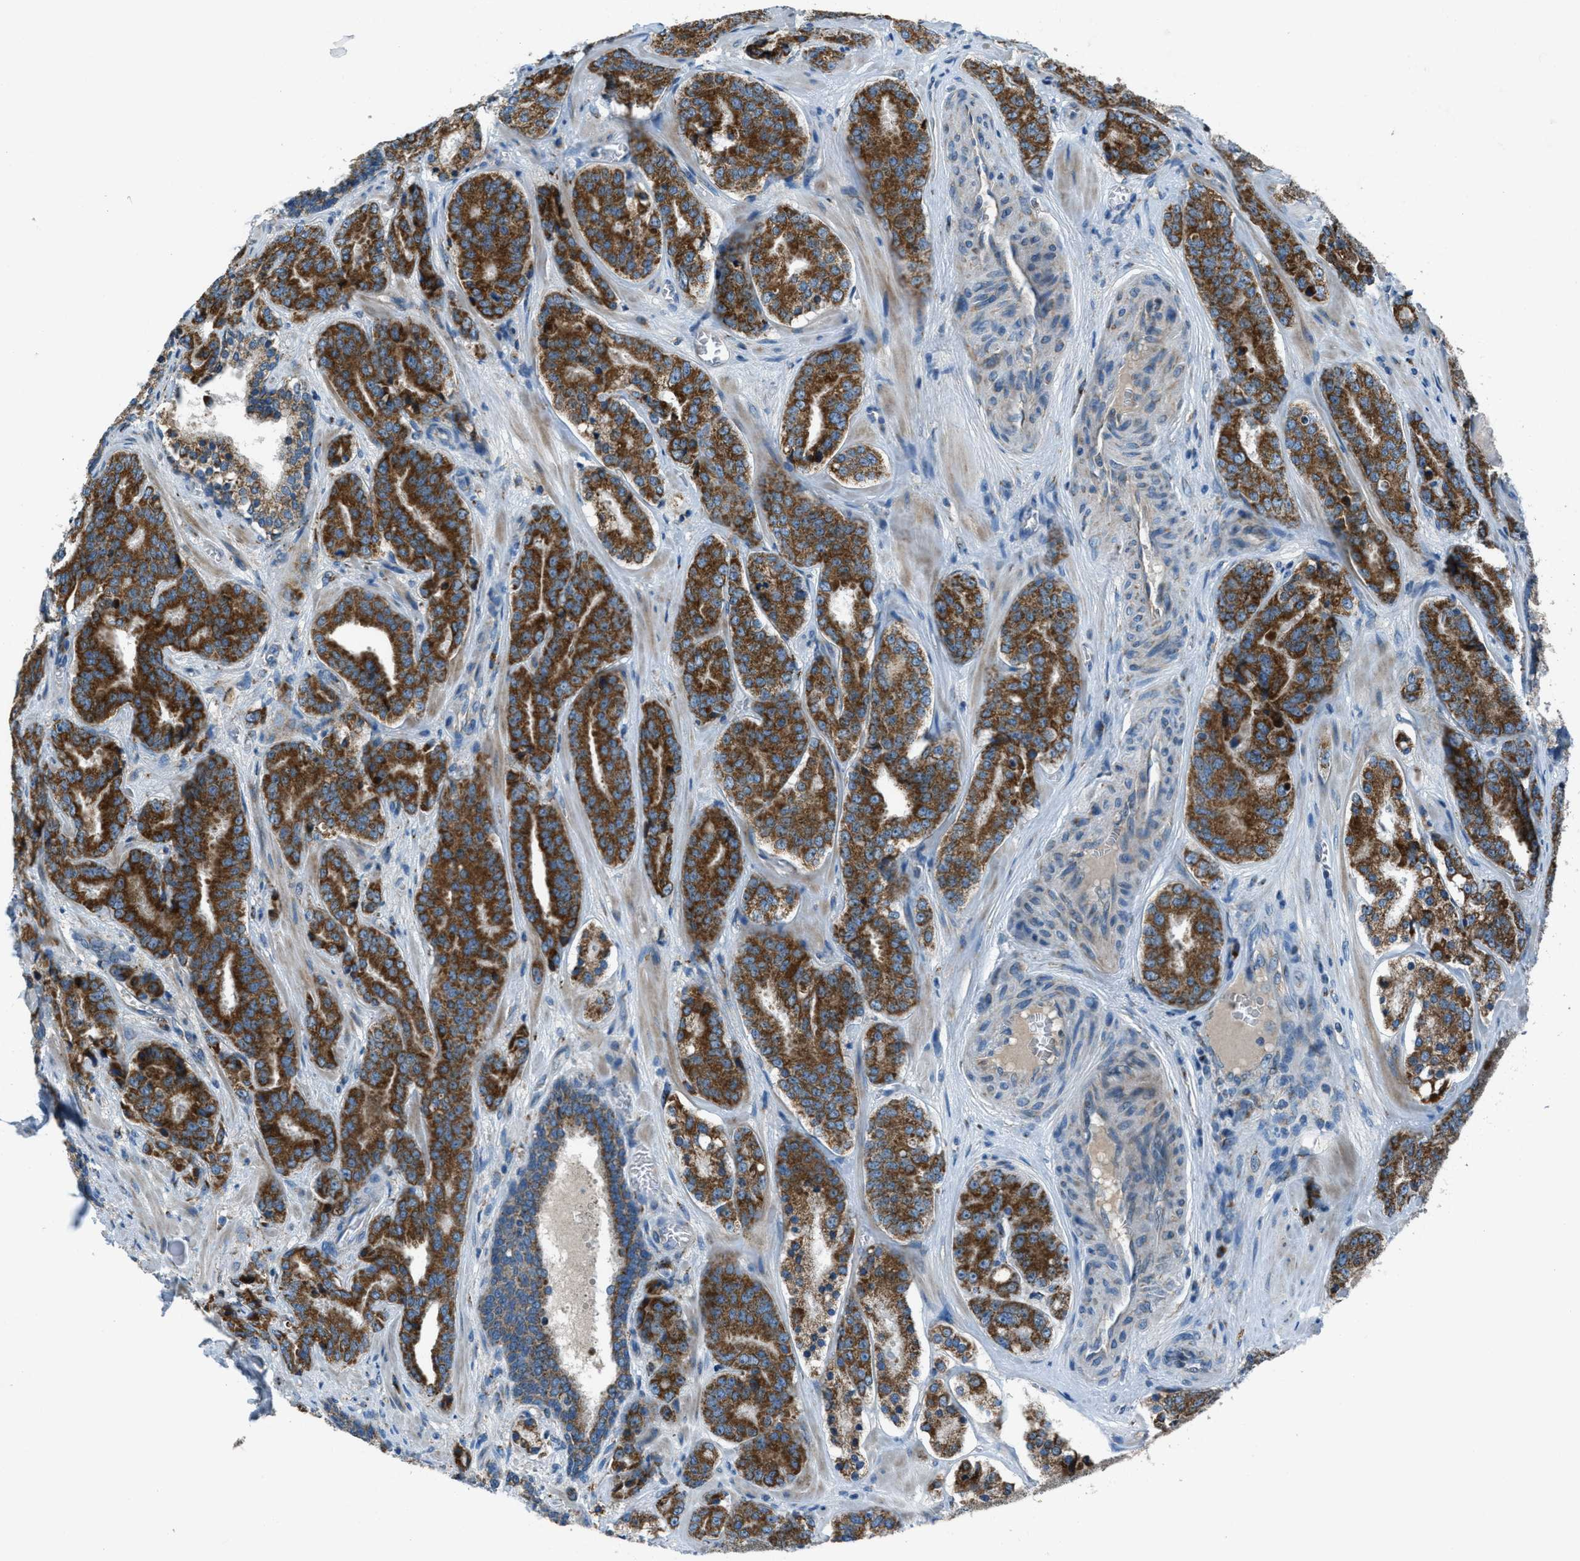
{"staining": {"intensity": "strong", "quantity": ">75%", "location": "cytoplasmic/membranous"}, "tissue": "prostate cancer", "cell_type": "Tumor cells", "image_type": "cancer", "snomed": [{"axis": "morphology", "description": "Adenocarcinoma, High grade"}, {"axis": "topography", "description": "Prostate"}], "caption": "Tumor cells exhibit strong cytoplasmic/membranous expression in about >75% of cells in high-grade adenocarcinoma (prostate).", "gene": "BCKDK", "patient": {"sex": "male", "age": 60}}